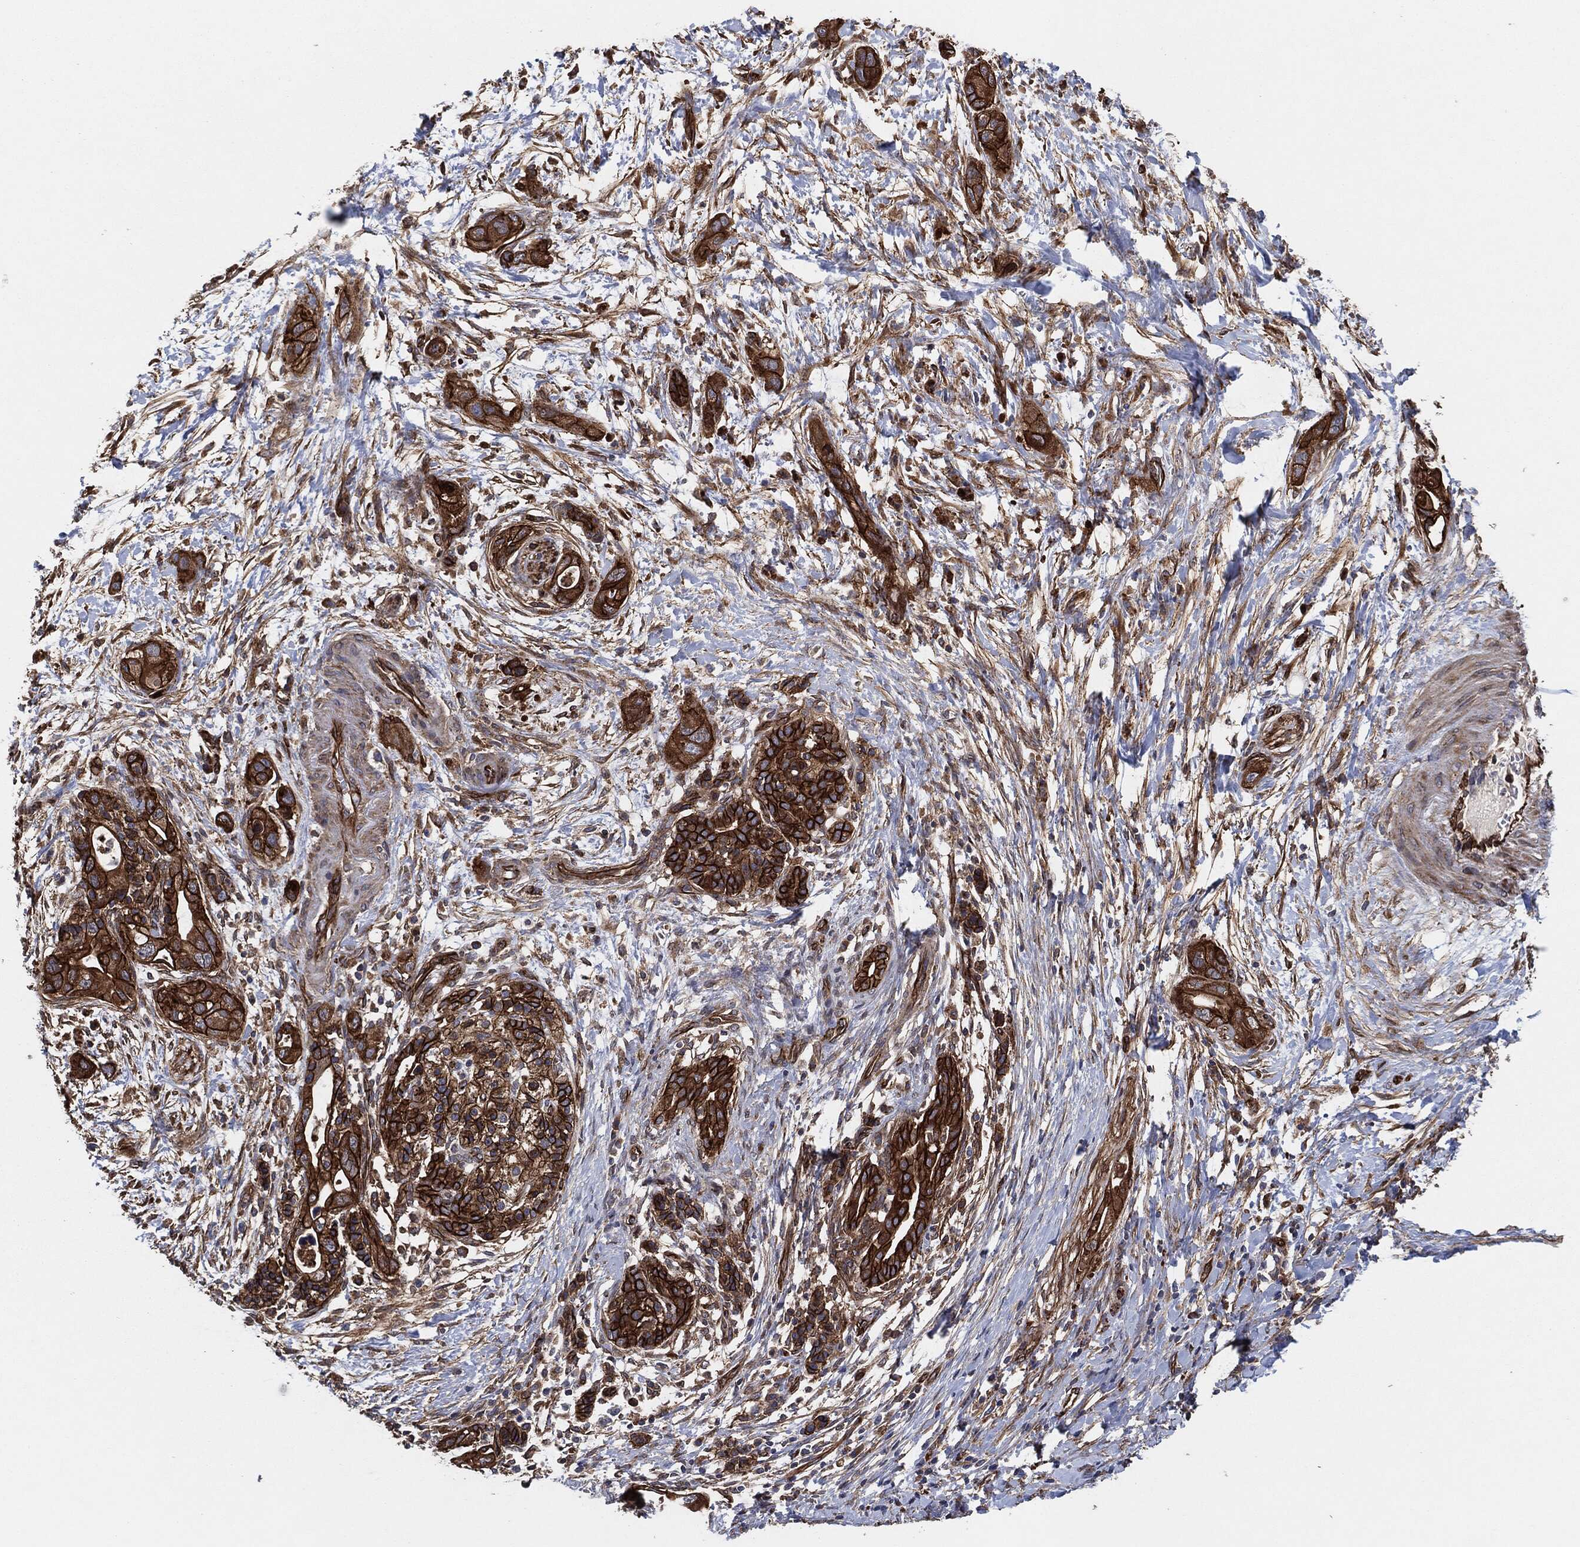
{"staining": {"intensity": "strong", "quantity": ">75%", "location": "cytoplasmic/membranous"}, "tissue": "pancreatic cancer", "cell_type": "Tumor cells", "image_type": "cancer", "snomed": [{"axis": "morphology", "description": "Adenocarcinoma, NOS"}, {"axis": "topography", "description": "Pancreas"}], "caption": "An image showing strong cytoplasmic/membranous staining in approximately >75% of tumor cells in adenocarcinoma (pancreatic), as visualized by brown immunohistochemical staining.", "gene": "CTNNA1", "patient": {"sex": "male", "age": 44}}